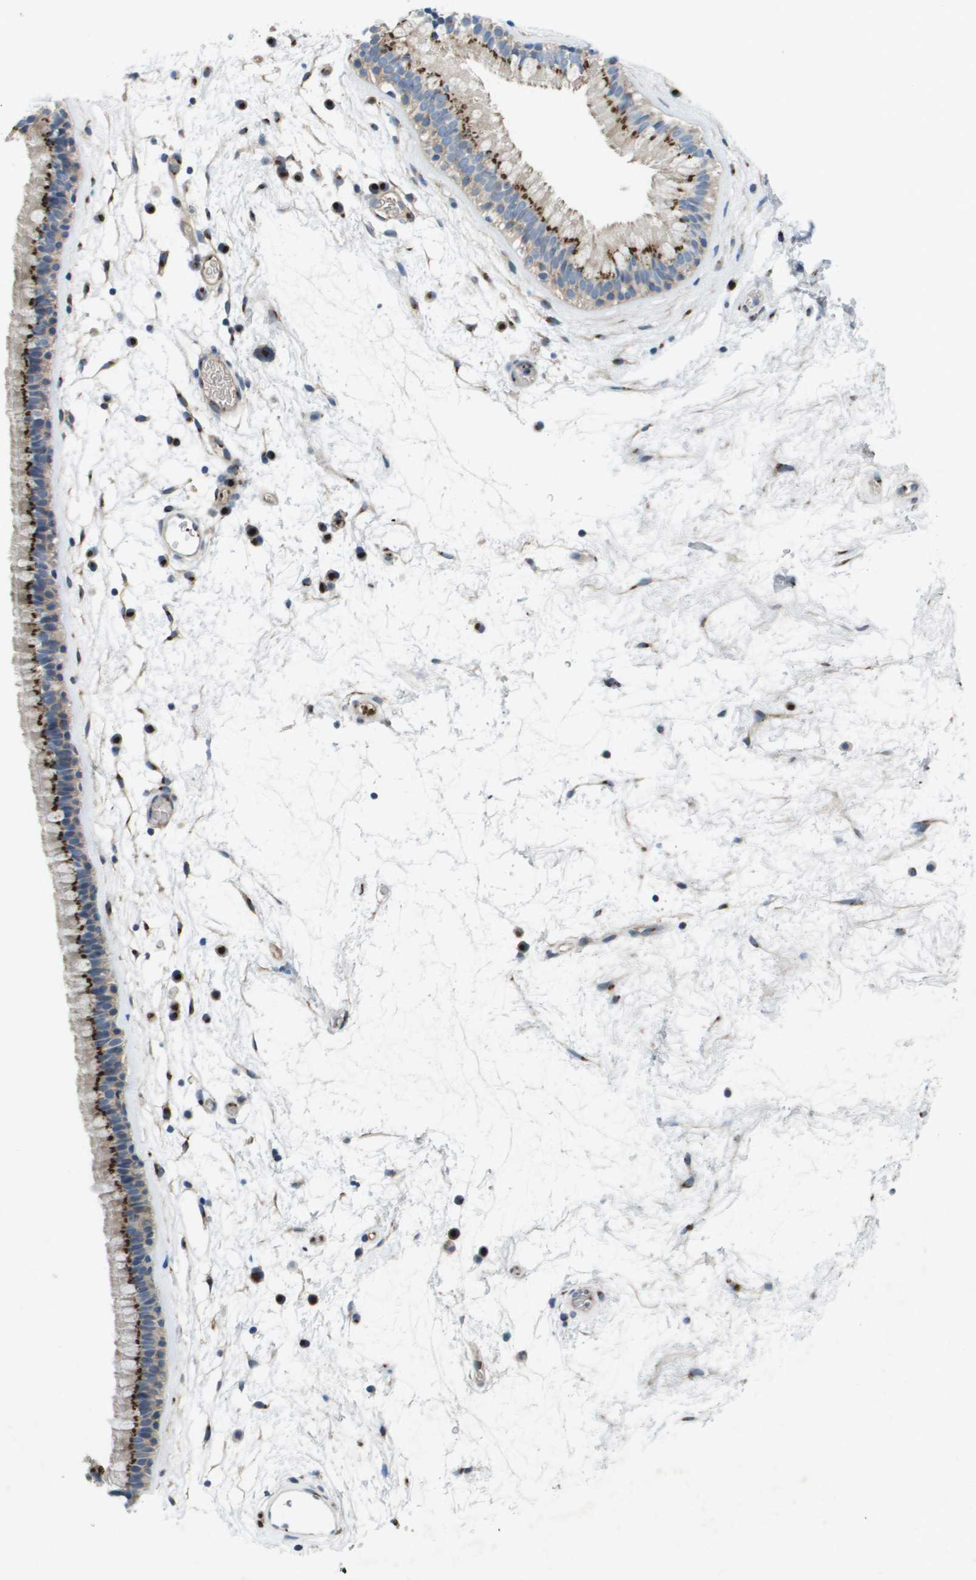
{"staining": {"intensity": "moderate", "quantity": ">75%", "location": "cytoplasmic/membranous"}, "tissue": "nasopharynx", "cell_type": "Respiratory epithelial cells", "image_type": "normal", "snomed": [{"axis": "morphology", "description": "Normal tissue, NOS"}, {"axis": "morphology", "description": "Inflammation, NOS"}, {"axis": "topography", "description": "Nasopharynx"}], "caption": "A histopathology image of nasopharynx stained for a protein reveals moderate cytoplasmic/membranous brown staining in respiratory epithelial cells. (brown staining indicates protein expression, while blue staining denotes nuclei).", "gene": "QSOX2", "patient": {"sex": "male", "age": 48}}